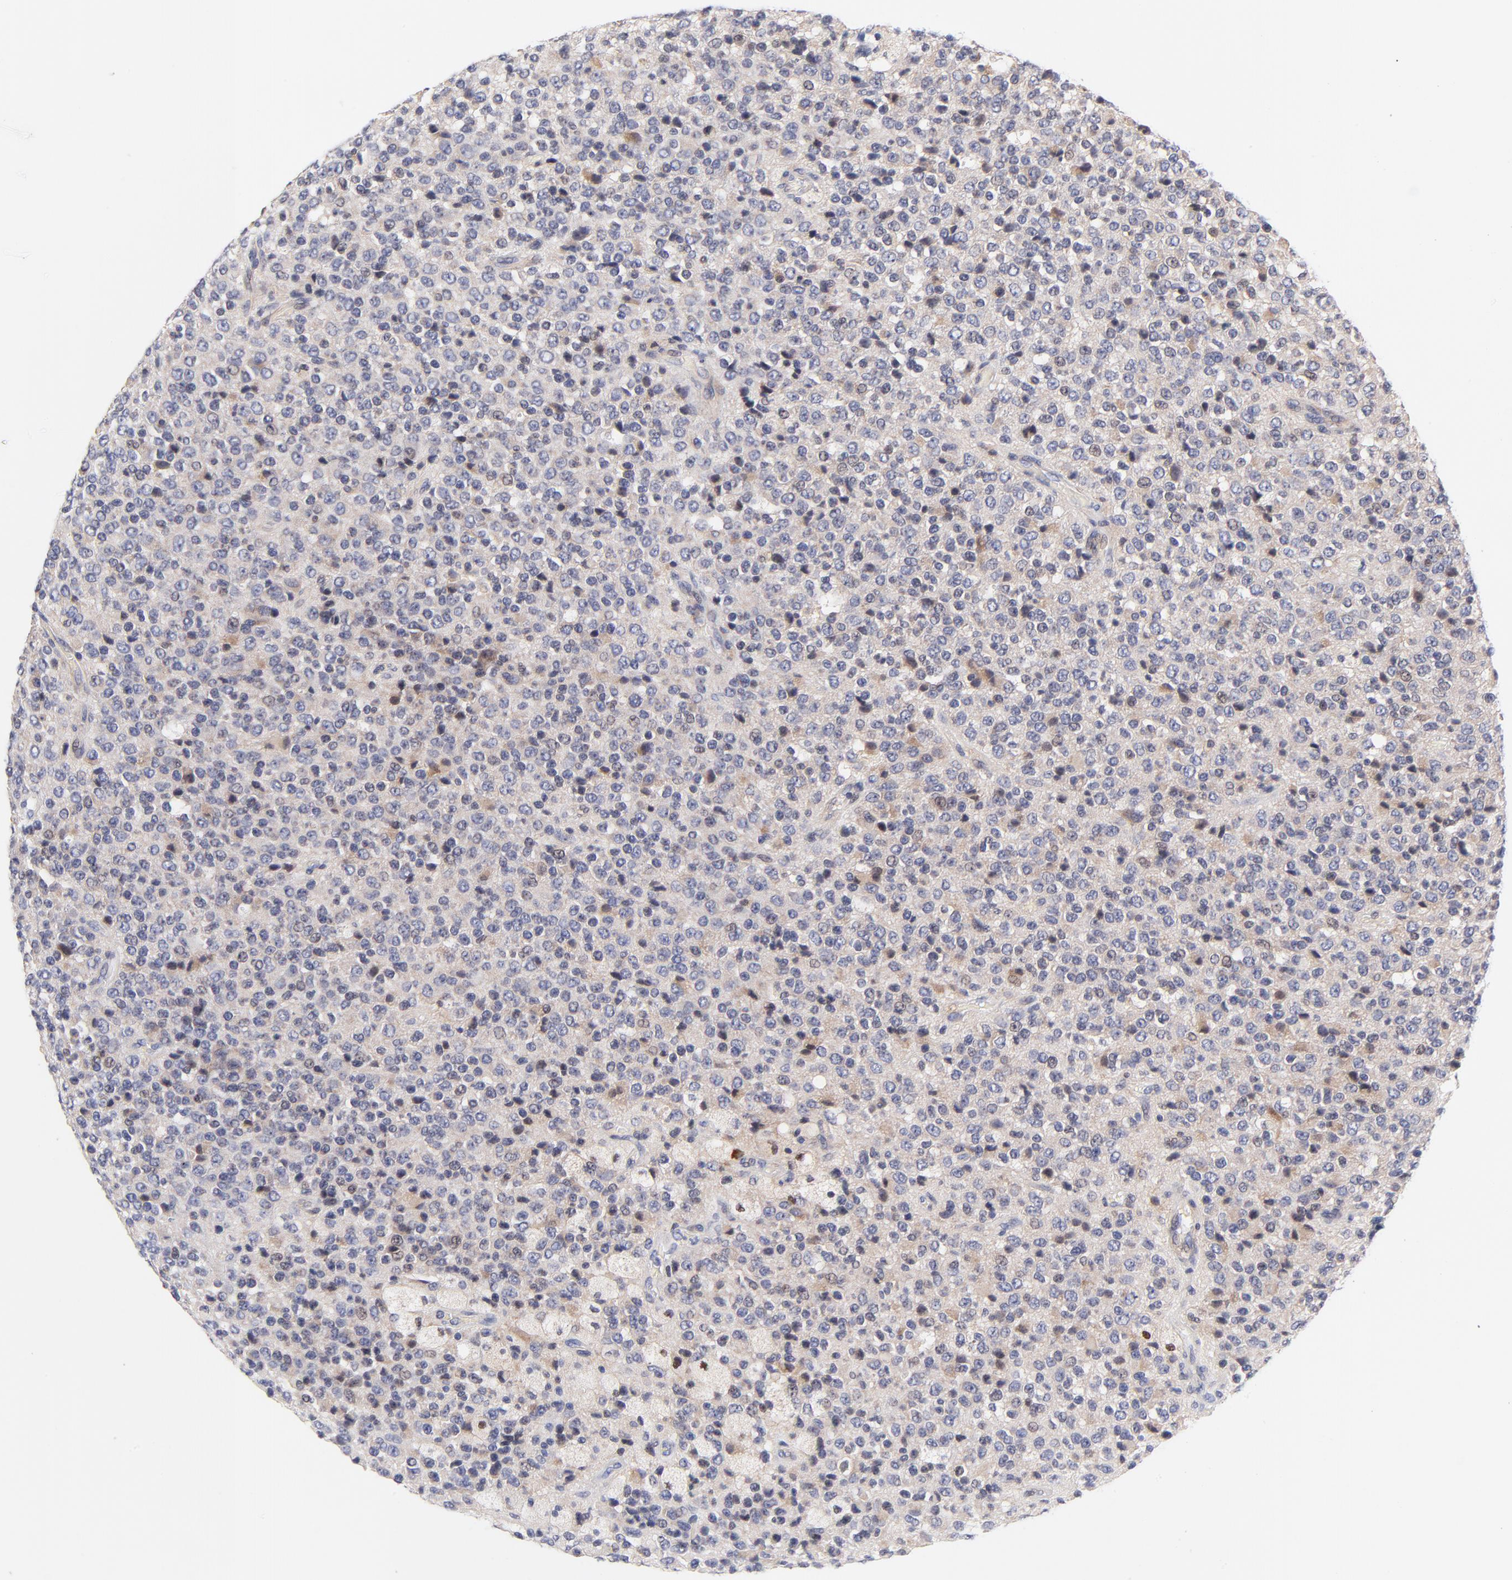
{"staining": {"intensity": "negative", "quantity": "none", "location": "none"}, "tissue": "glioma", "cell_type": "Tumor cells", "image_type": "cancer", "snomed": [{"axis": "morphology", "description": "Glioma, malignant, High grade"}, {"axis": "topography", "description": "pancreas cauda"}], "caption": "The photomicrograph exhibits no significant expression in tumor cells of glioma.", "gene": "AFF2", "patient": {"sex": "male", "age": 60}}